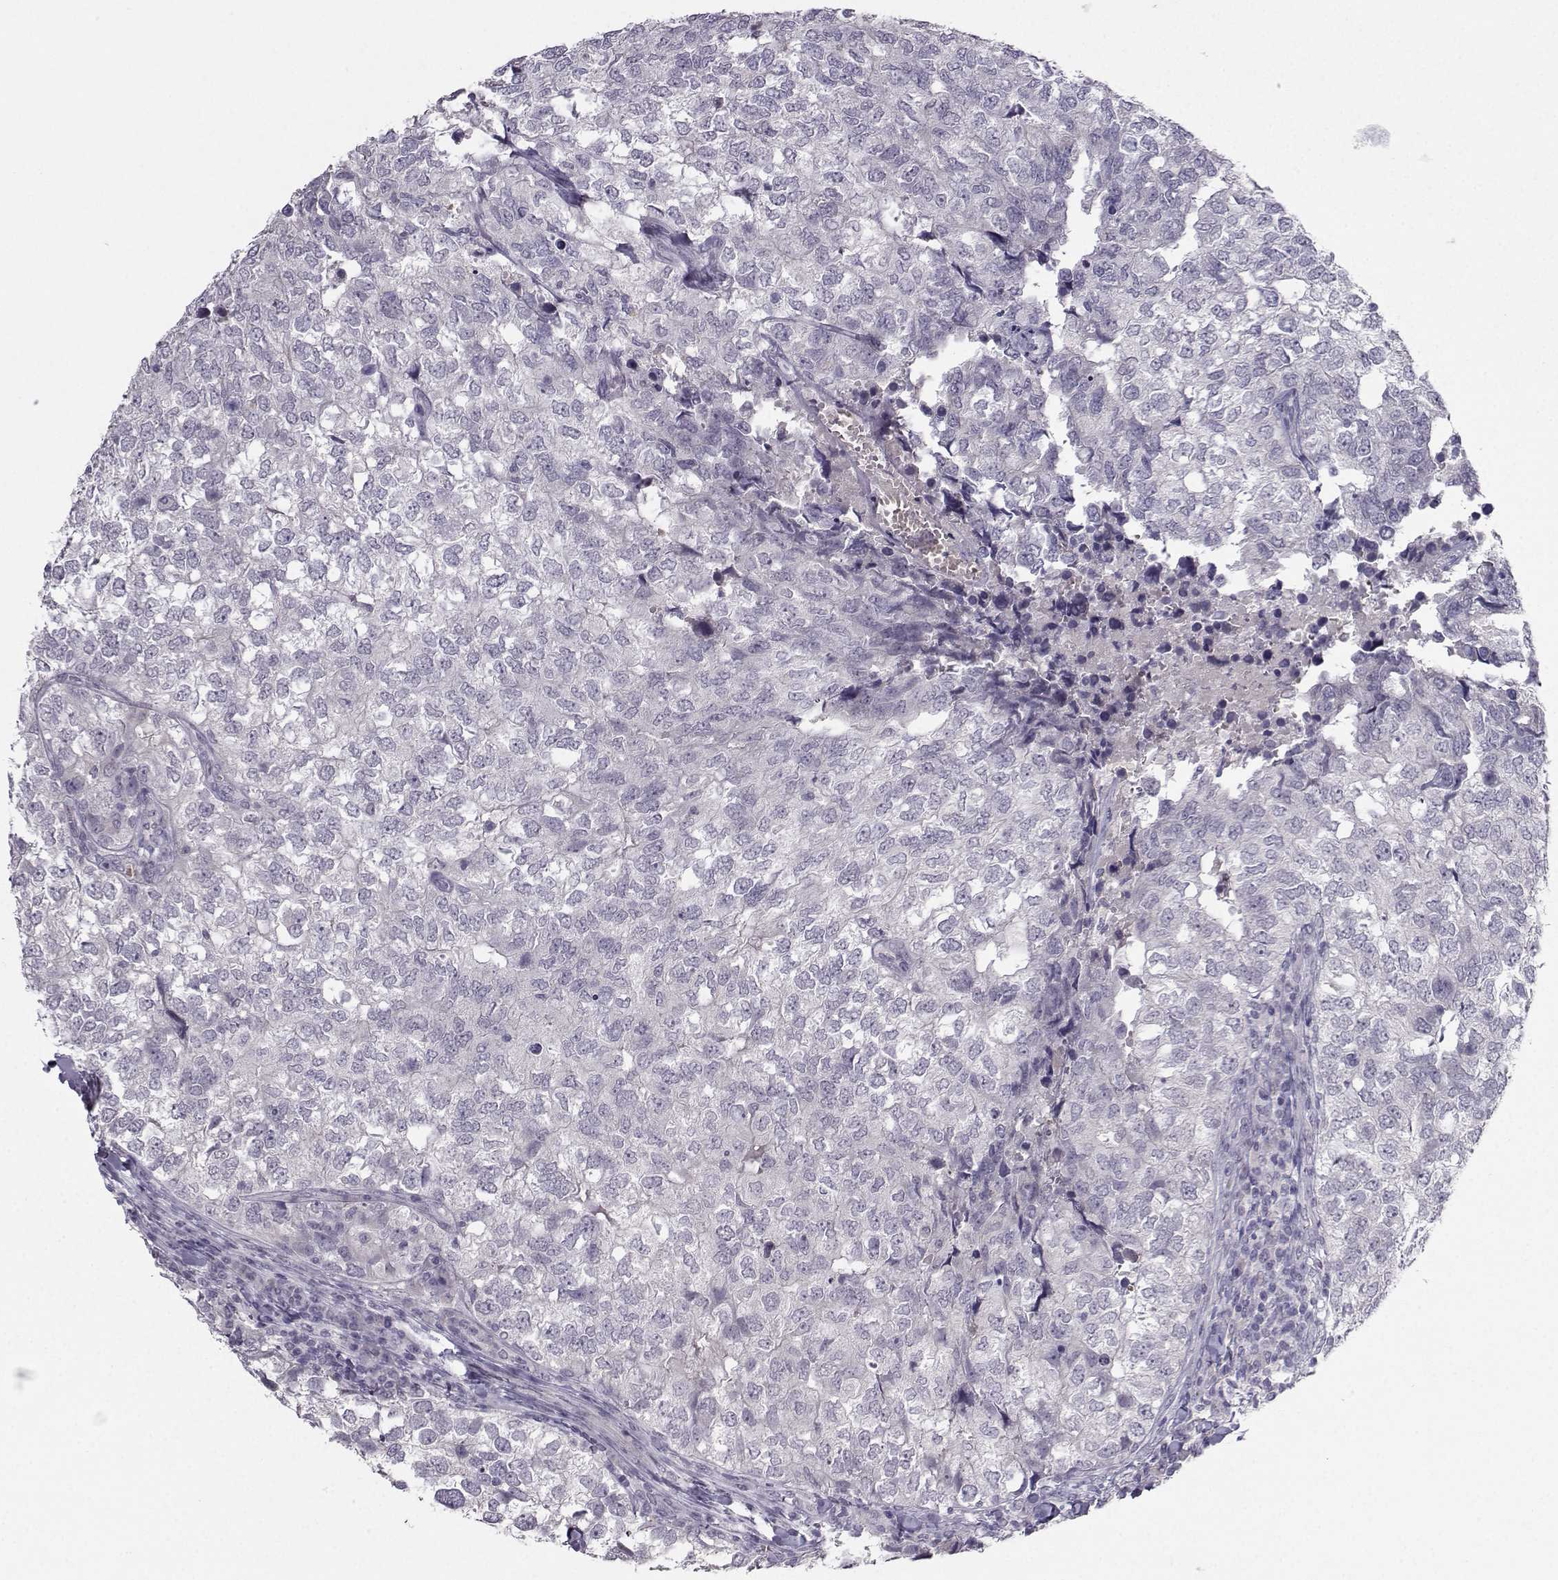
{"staining": {"intensity": "negative", "quantity": "none", "location": "none"}, "tissue": "breast cancer", "cell_type": "Tumor cells", "image_type": "cancer", "snomed": [{"axis": "morphology", "description": "Duct carcinoma"}, {"axis": "topography", "description": "Breast"}], "caption": "Intraductal carcinoma (breast) was stained to show a protein in brown. There is no significant positivity in tumor cells. The staining is performed using DAB brown chromogen with nuclei counter-stained in using hematoxylin.", "gene": "LIN28A", "patient": {"sex": "female", "age": 30}}